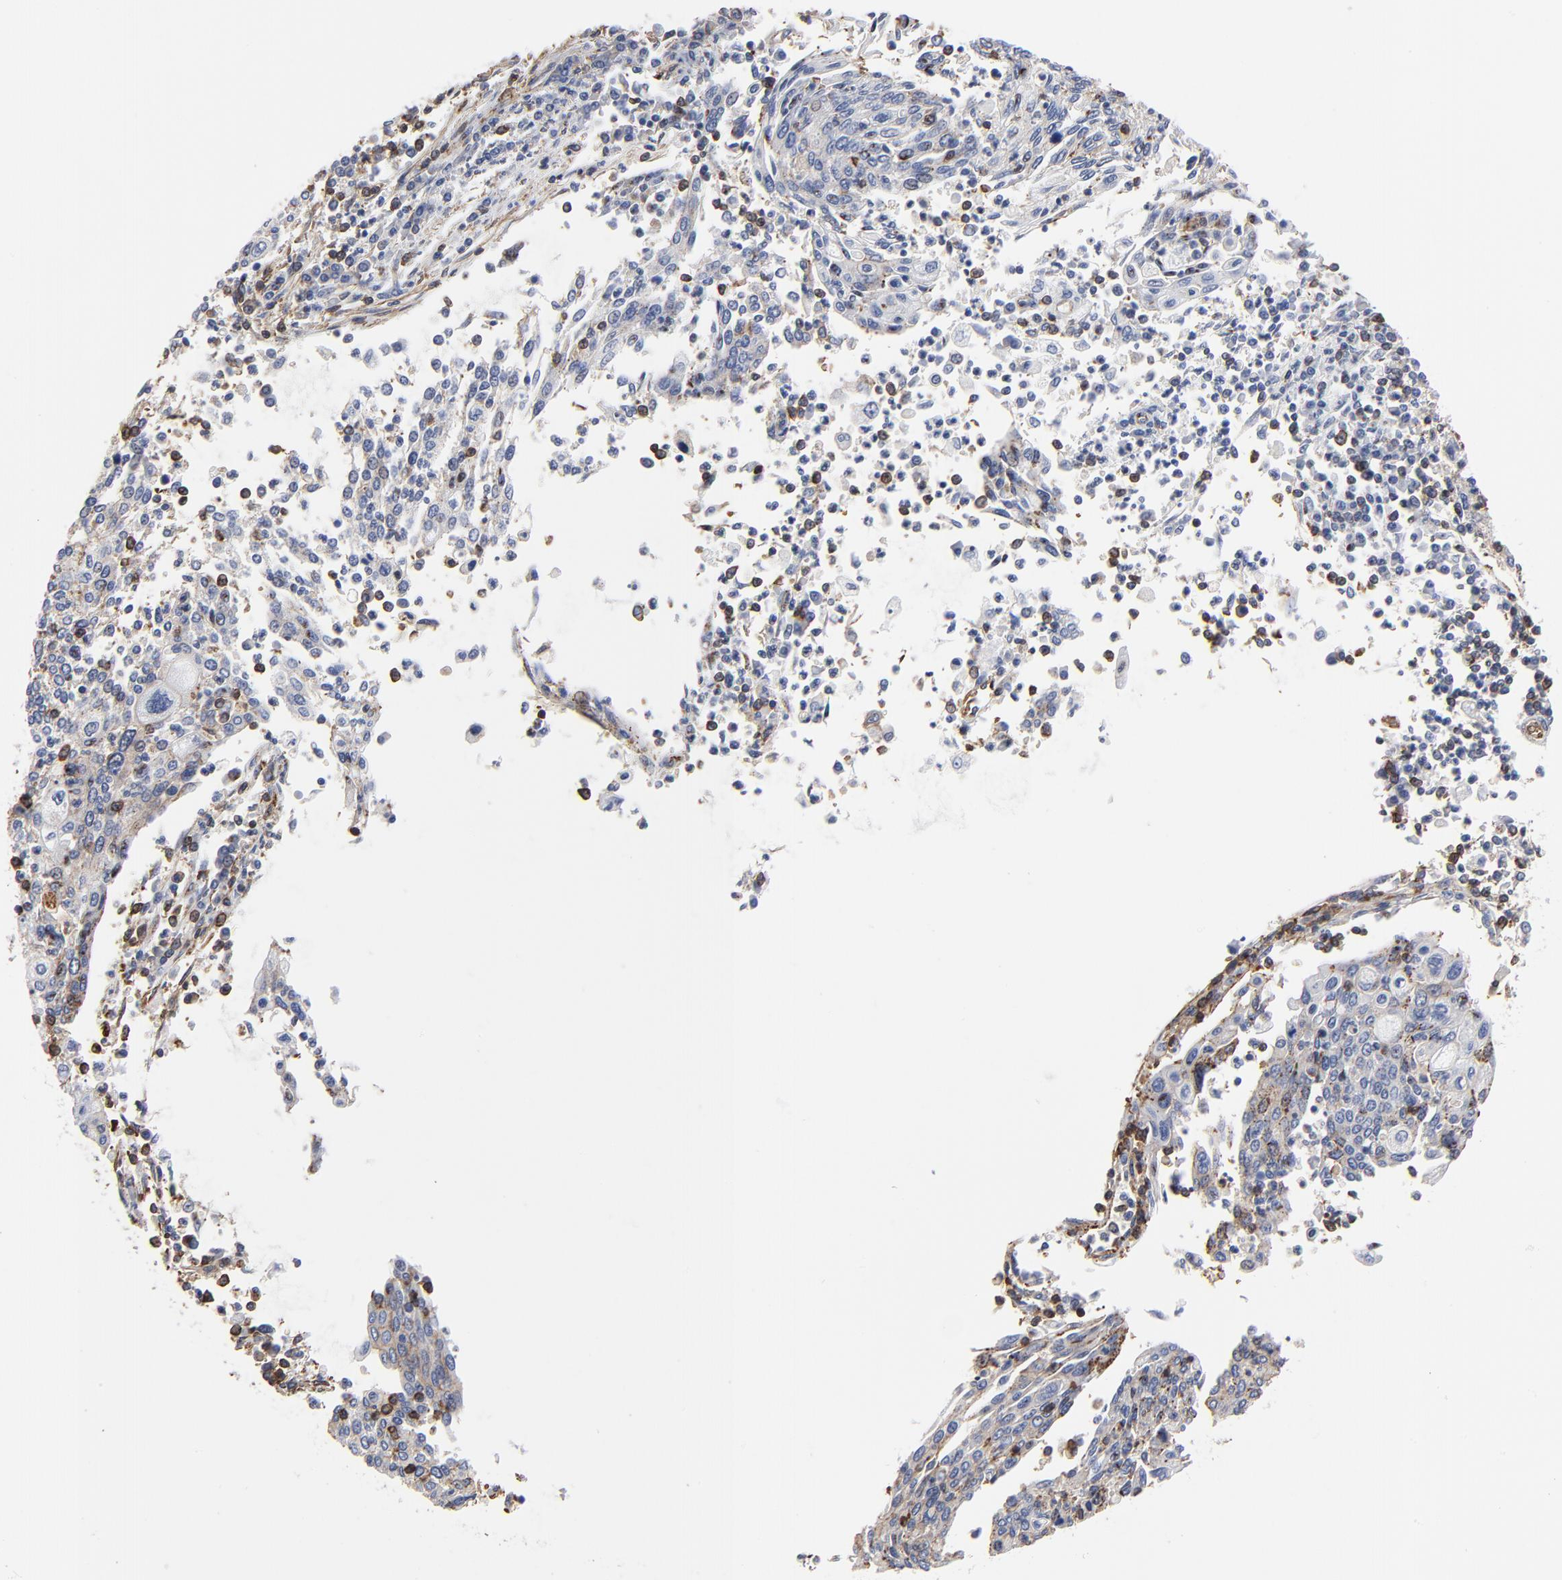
{"staining": {"intensity": "weak", "quantity": "25%-75%", "location": "cytoplasmic/membranous"}, "tissue": "cervical cancer", "cell_type": "Tumor cells", "image_type": "cancer", "snomed": [{"axis": "morphology", "description": "Squamous cell carcinoma, NOS"}, {"axis": "topography", "description": "Cervix"}], "caption": "About 25%-75% of tumor cells in human cervical cancer show weak cytoplasmic/membranous protein positivity as visualized by brown immunohistochemical staining.", "gene": "ACTA2", "patient": {"sex": "female", "age": 40}}